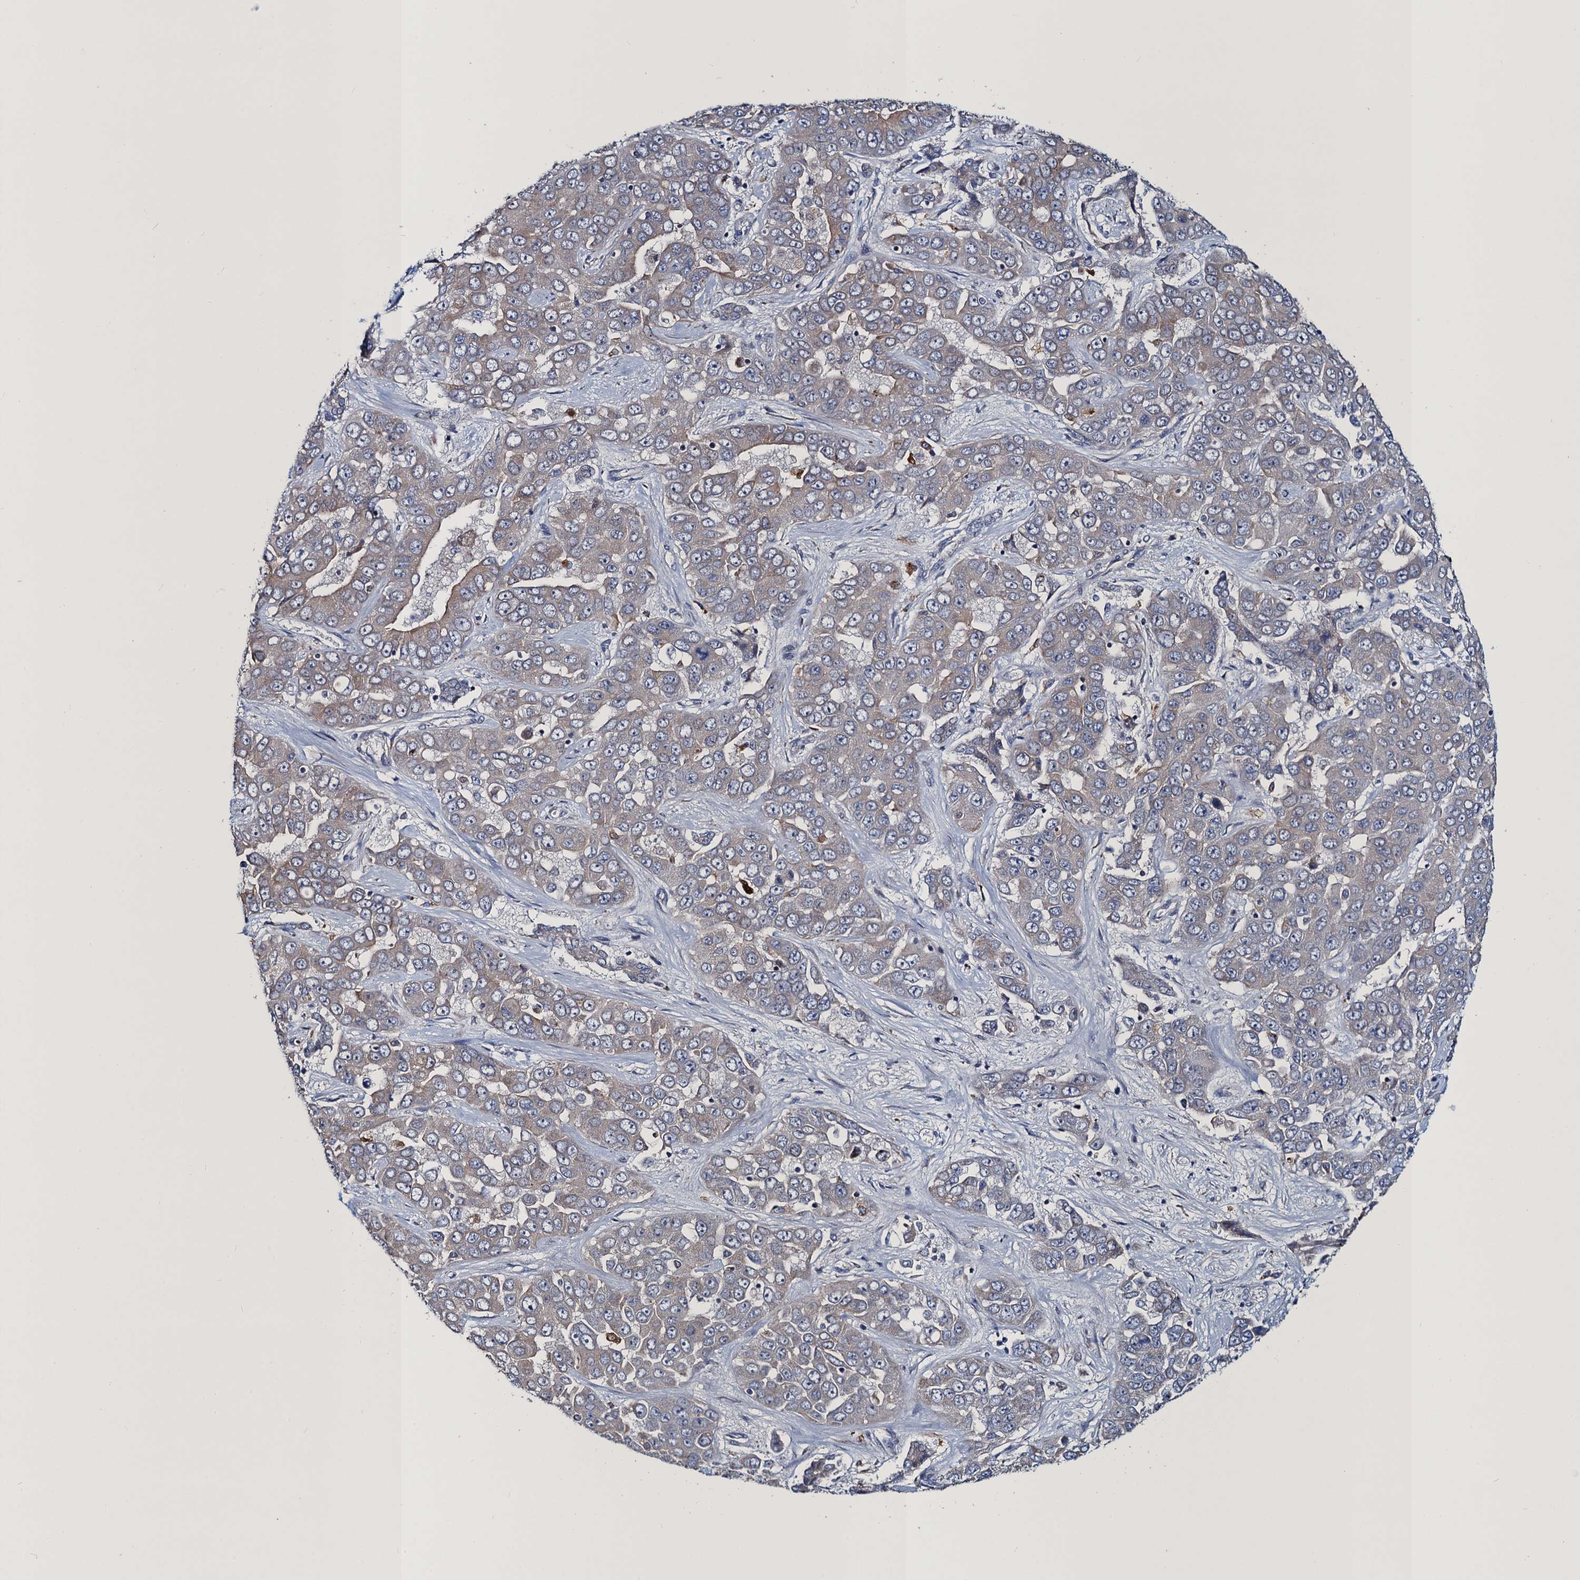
{"staining": {"intensity": "negative", "quantity": "none", "location": "none"}, "tissue": "liver cancer", "cell_type": "Tumor cells", "image_type": "cancer", "snomed": [{"axis": "morphology", "description": "Cholangiocarcinoma"}, {"axis": "topography", "description": "Liver"}], "caption": "Photomicrograph shows no significant protein positivity in tumor cells of liver cancer.", "gene": "ATOSA", "patient": {"sex": "female", "age": 52}}